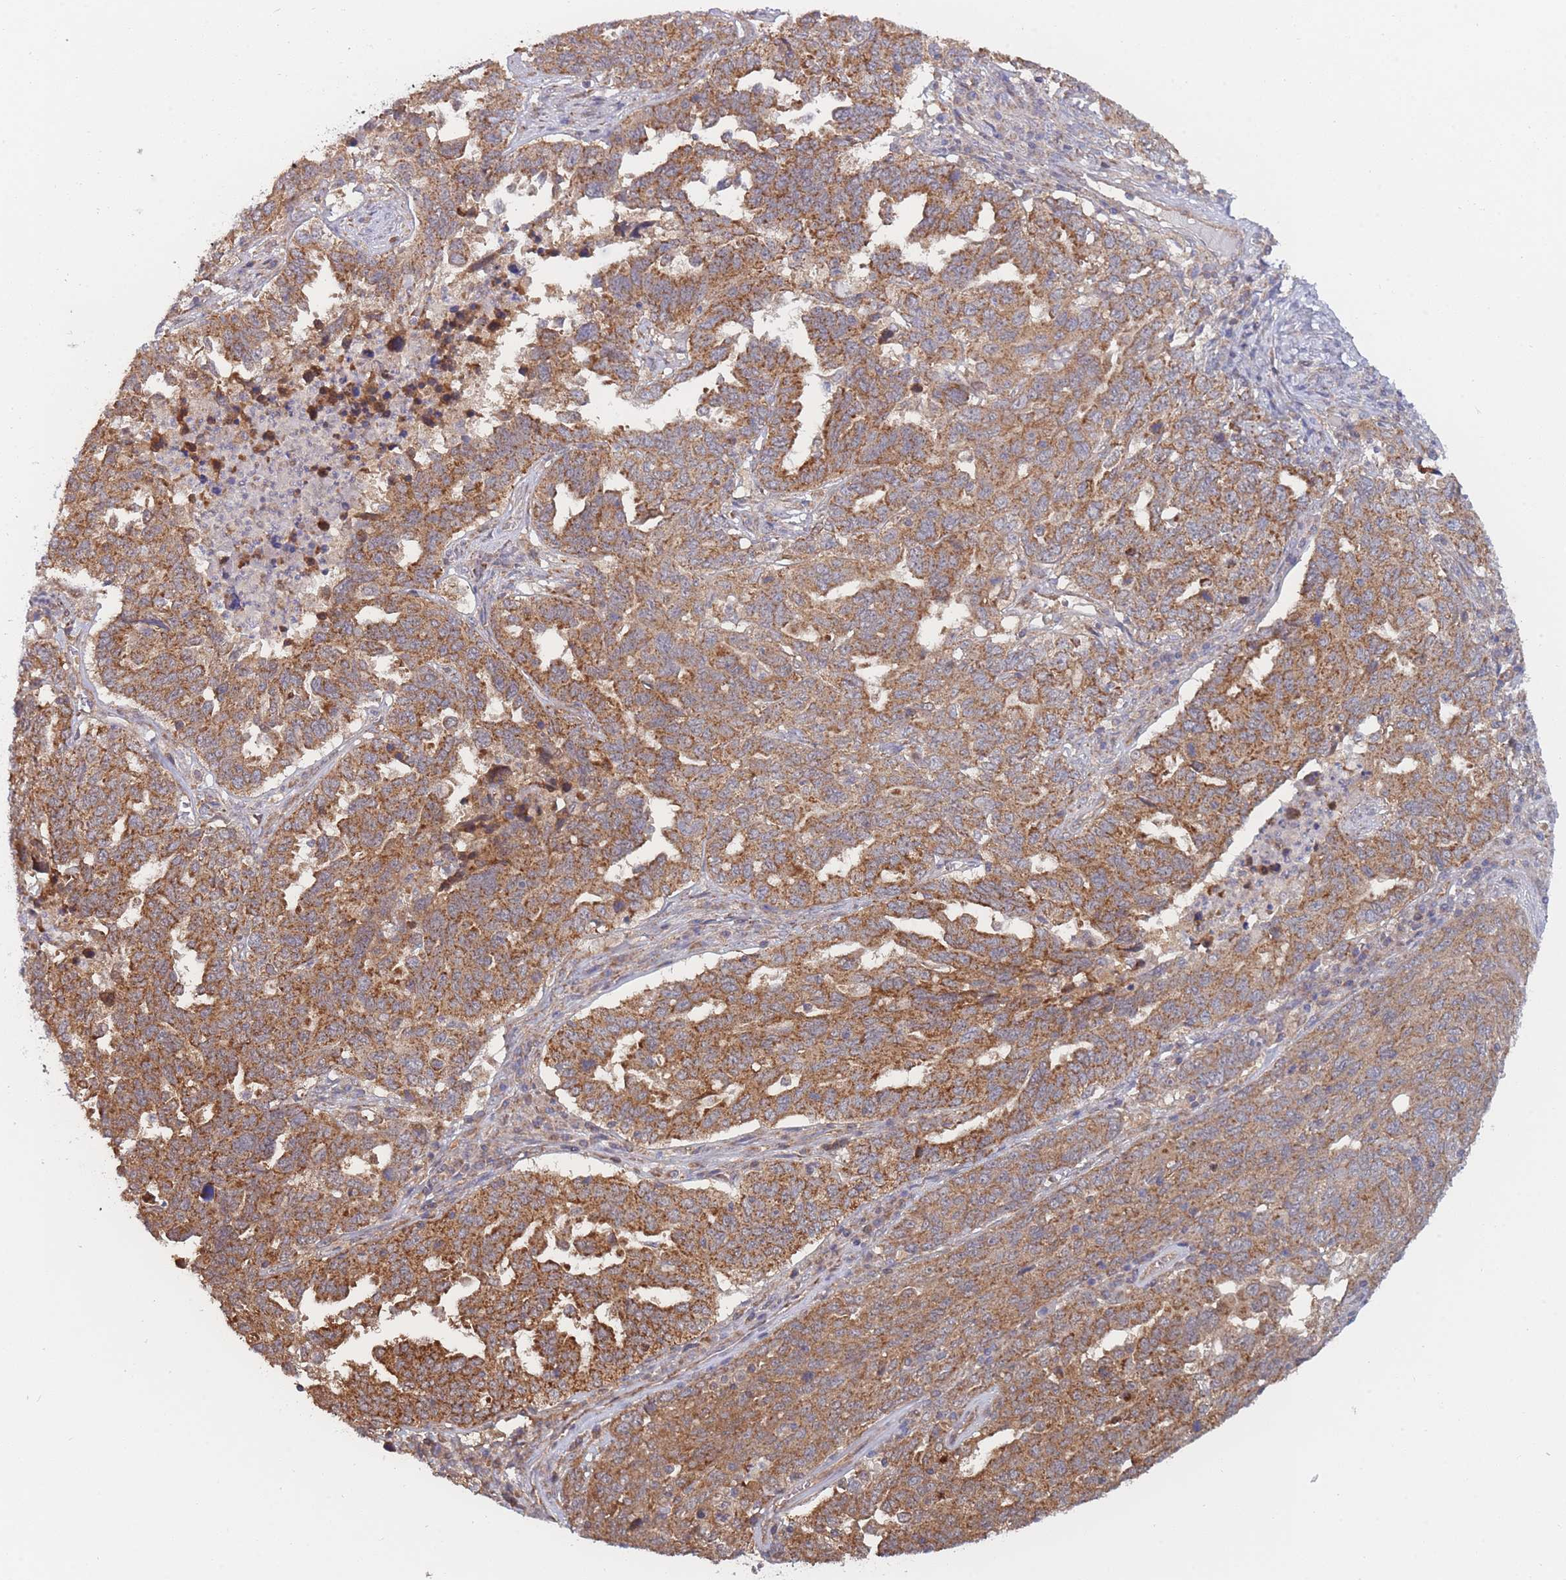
{"staining": {"intensity": "strong", "quantity": ">75%", "location": "cytoplasmic/membranous"}, "tissue": "ovarian cancer", "cell_type": "Tumor cells", "image_type": "cancer", "snomed": [{"axis": "morphology", "description": "Carcinoma, endometroid"}, {"axis": "topography", "description": "Ovary"}], "caption": "Protein positivity by immunohistochemistry (IHC) shows strong cytoplasmic/membranous positivity in approximately >75% of tumor cells in ovarian endometroid carcinoma.", "gene": "MRPS18B", "patient": {"sex": "female", "age": 62}}